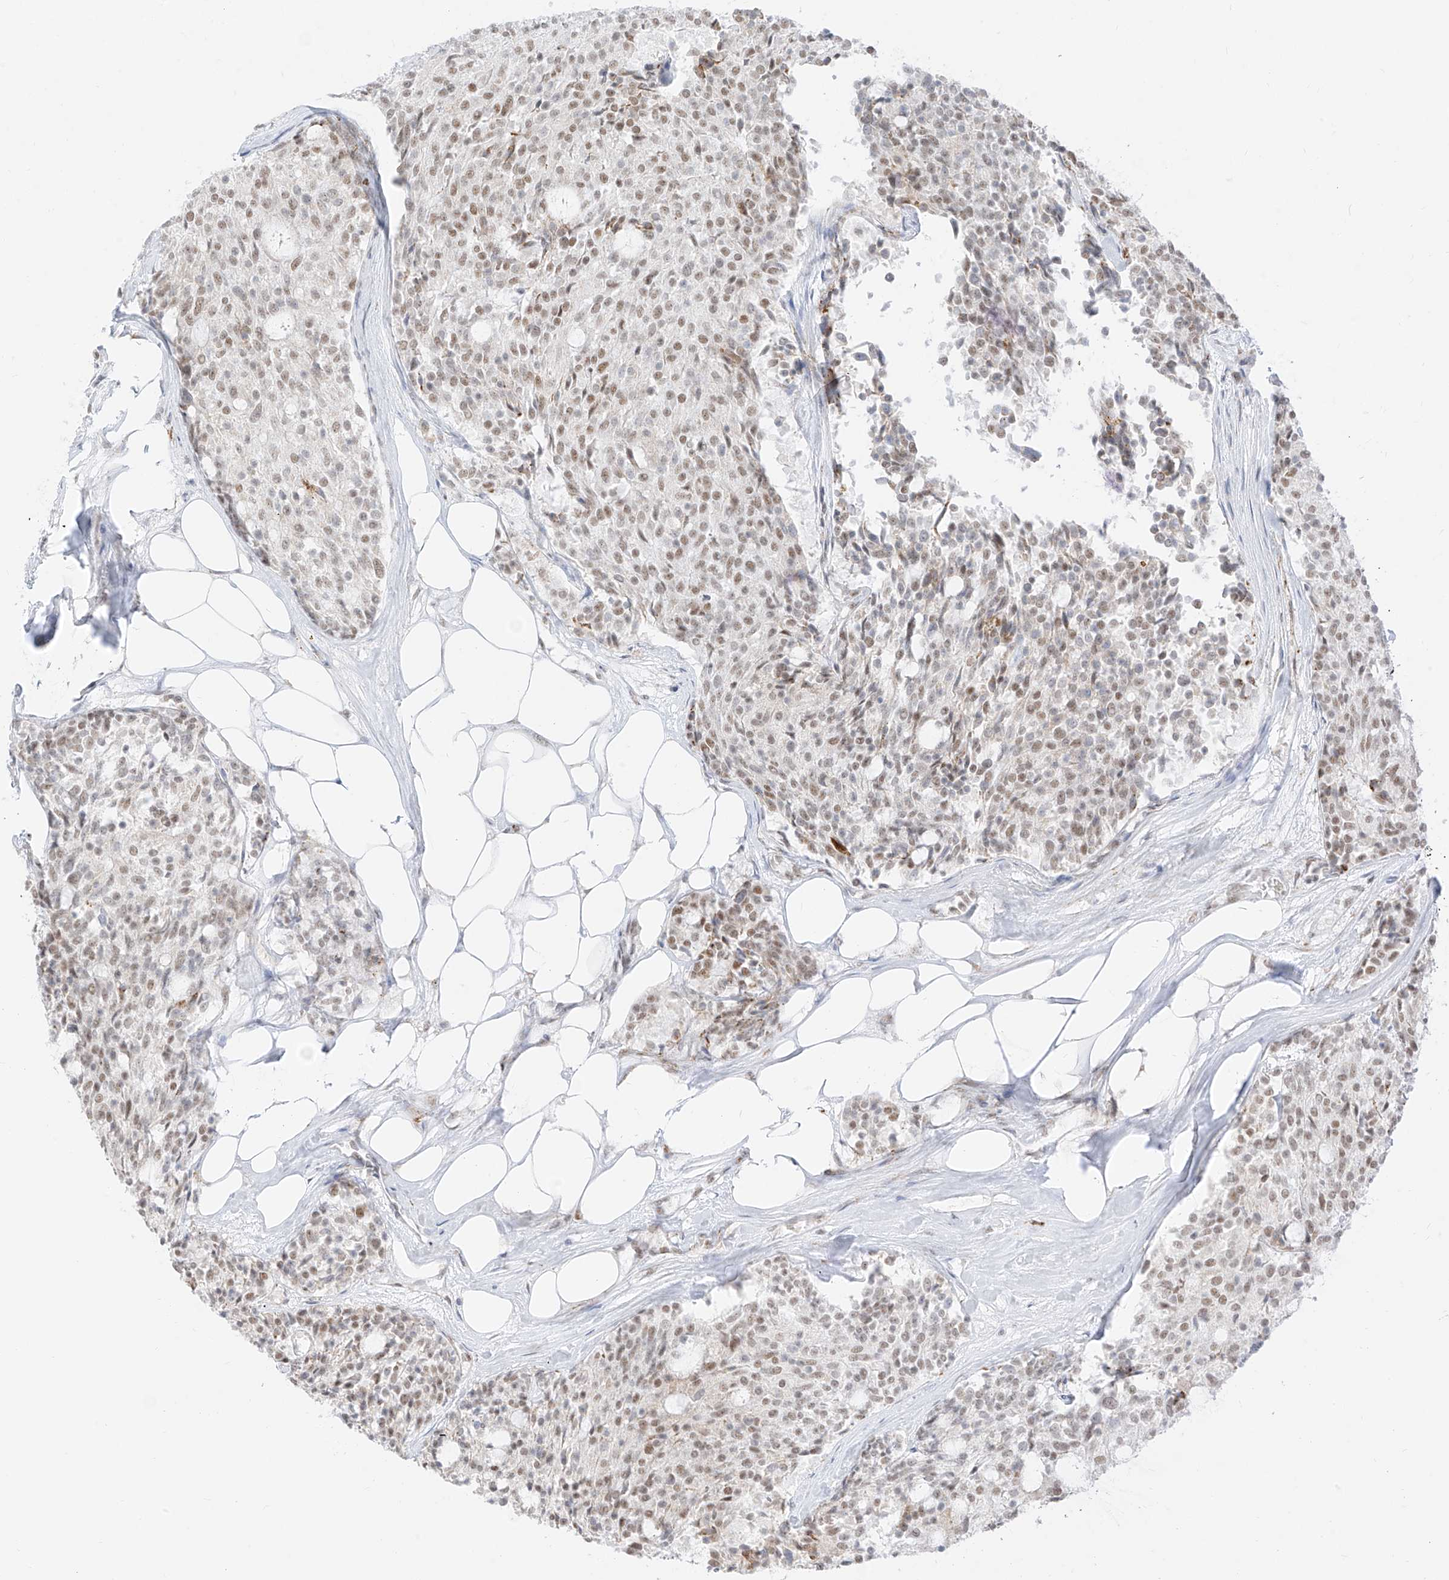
{"staining": {"intensity": "moderate", "quantity": "25%-75%", "location": "nuclear"}, "tissue": "carcinoid", "cell_type": "Tumor cells", "image_type": "cancer", "snomed": [{"axis": "morphology", "description": "Carcinoid, malignant, NOS"}, {"axis": "topography", "description": "Pancreas"}], "caption": "Moderate nuclear expression for a protein is appreciated in about 25%-75% of tumor cells of malignant carcinoid using IHC.", "gene": "SUPT5H", "patient": {"sex": "female", "age": 54}}